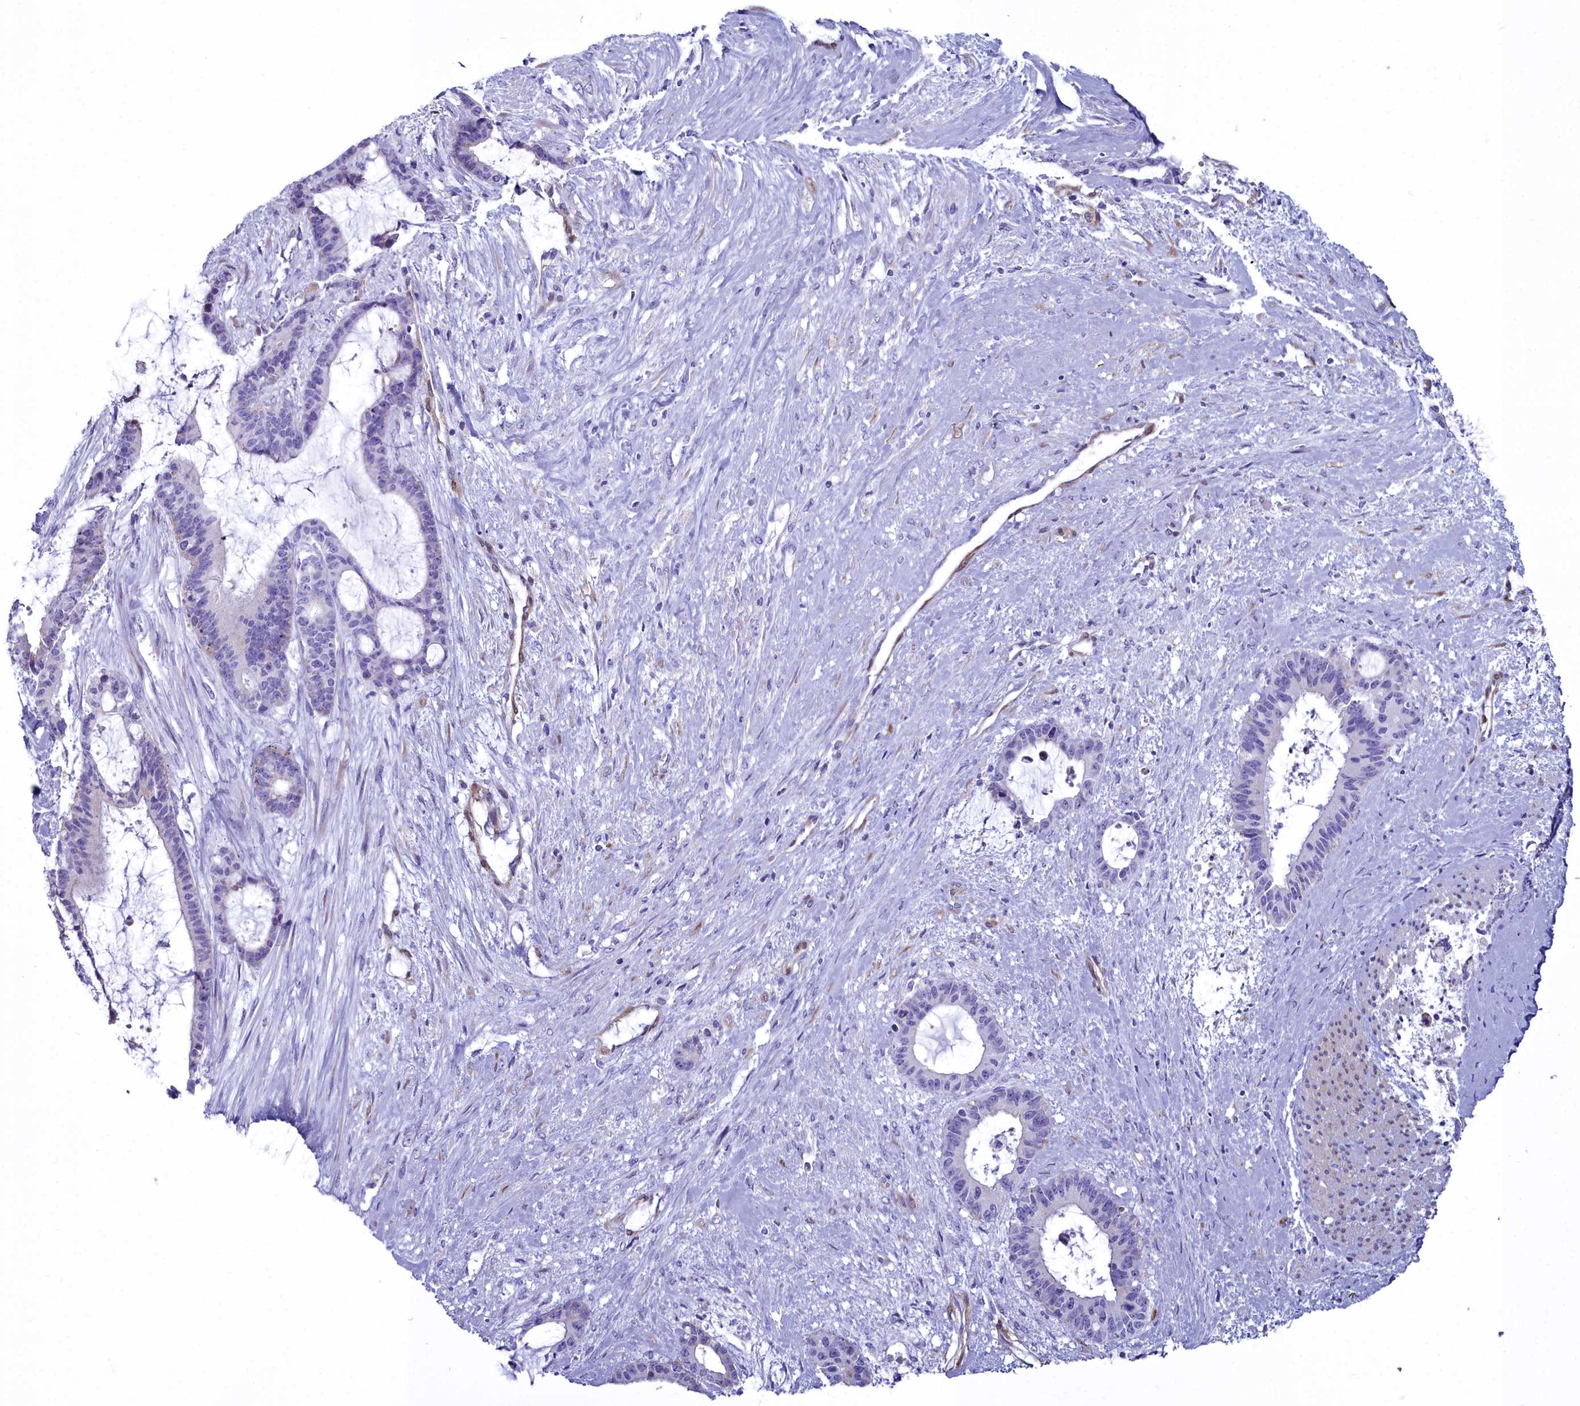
{"staining": {"intensity": "negative", "quantity": "none", "location": "none"}, "tissue": "liver cancer", "cell_type": "Tumor cells", "image_type": "cancer", "snomed": [{"axis": "morphology", "description": "Normal tissue, NOS"}, {"axis": "morphology", "description": "Cholangiocarcinoma"}, {"axis": "topography", "description": "Liver"}, {"axis": "topography", "description": "Peripheral nerve tissue"}], "caption": "This is a micrograph of IHC staining of cholangiocarcinoma (liver), which shows no positivity in tumor cells. (Brightfield microscopy of DAB (3,3'-diaminobenzidine) IHC at high magnification).", "gene": "PPP1R14A", "patient": {"sex": "female", "age": 73}}